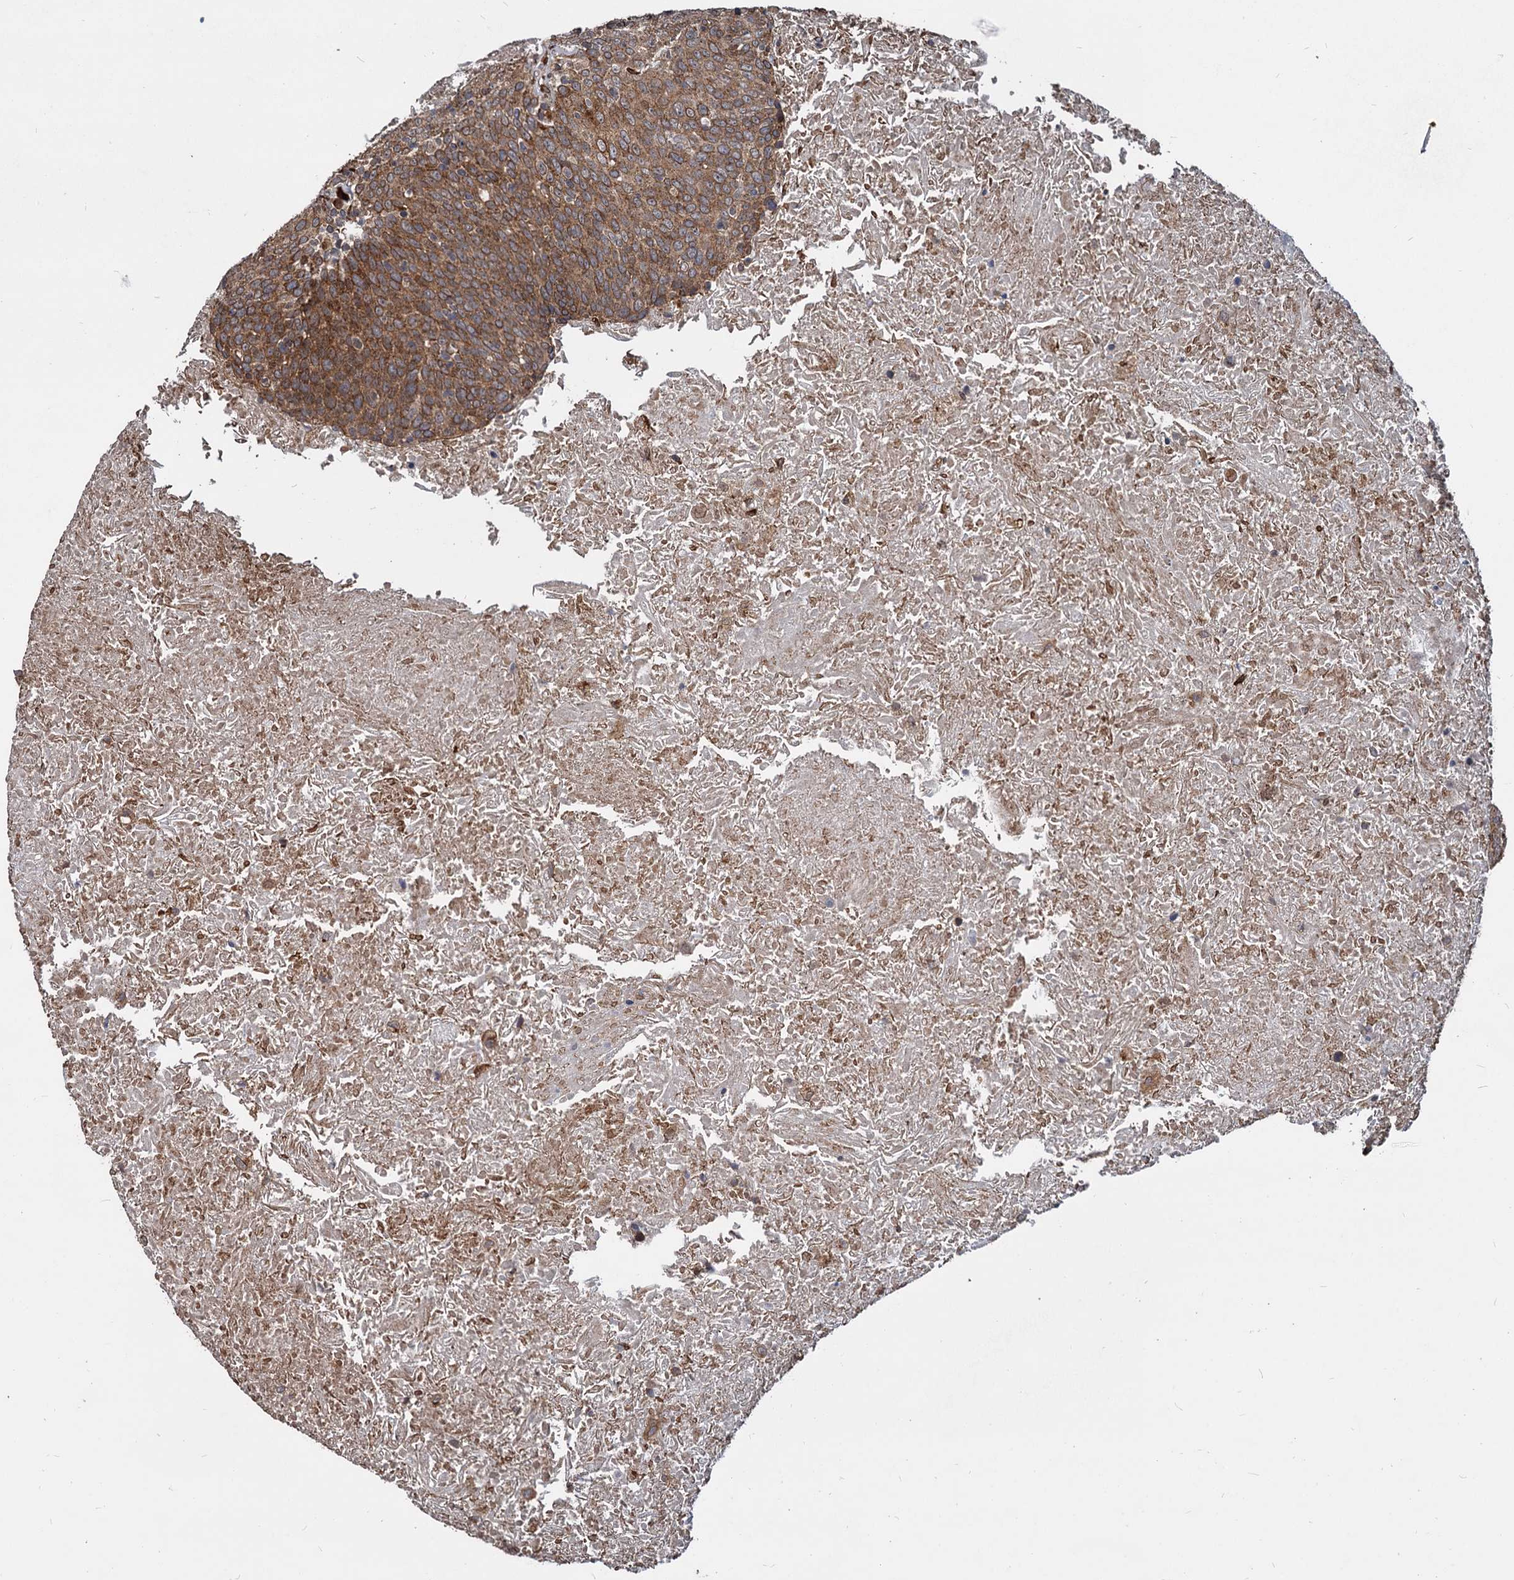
{"staining": {"intensity": "moderate", "quantity": ">75%", "location": "cytoplasmic/membranous"}, "tissue": "head and neck cancer", "cell_type": "Tumor cells", "image_type": "cancer", "snomed": [{"axis": "morphology", "description": "Squamous cell carcinoma, NOS"}, {"axis": "morphology", "description": "Squamous cell carcinoma, metastatic, NOS"}, {"axis": "topography", "description": "Lymph node"}, {"axis": "topography", "description": "Head-Neck"}], "caption": "There is medium levels of moderate cytoplasmic/membranous staining in tumor cells of head and neck cancer, as demonstrated by immunohistochemical staining (brown color).", "gene": "SAAL1", "patient": {"sex": "male", "age": 62}}